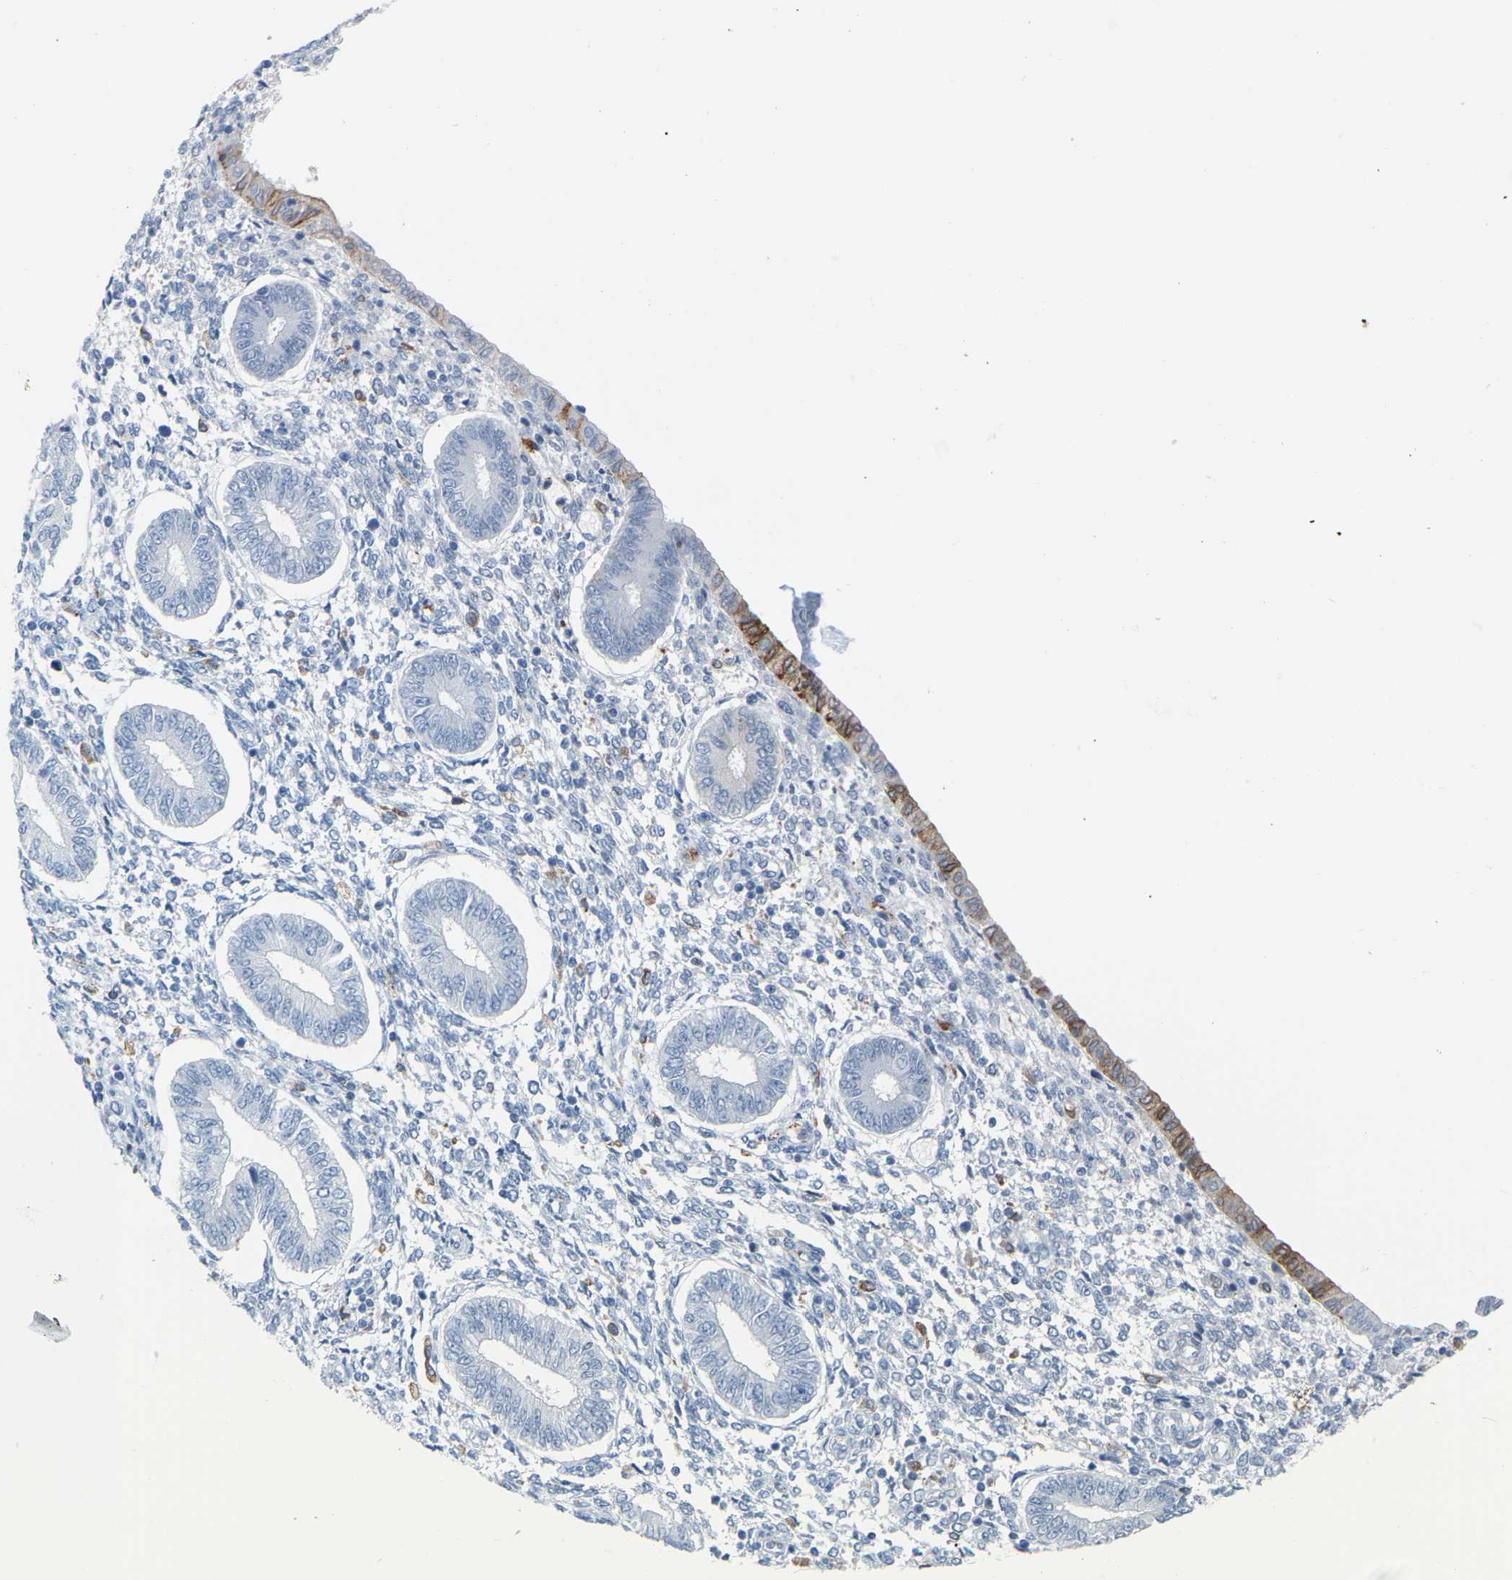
{"staining": {"intensity": "negative", "quantity": "none", "location": "none"}, "tissue": "endometrium", "cell_type": "Cells in endometrial stroma", "image_type": "normal", "snomed": [{"axis": "morphology", "description": "Normal tissue, NOS"}, {"axis": "topography", "description": "Endometrium"}], "caption": "This is an IHC micrograph of unremarkable endometrium. There is no positivity in cells in endometrial stroma.", "gene": "PTGS1", "patient": {"sex": "female", "age": 50}}